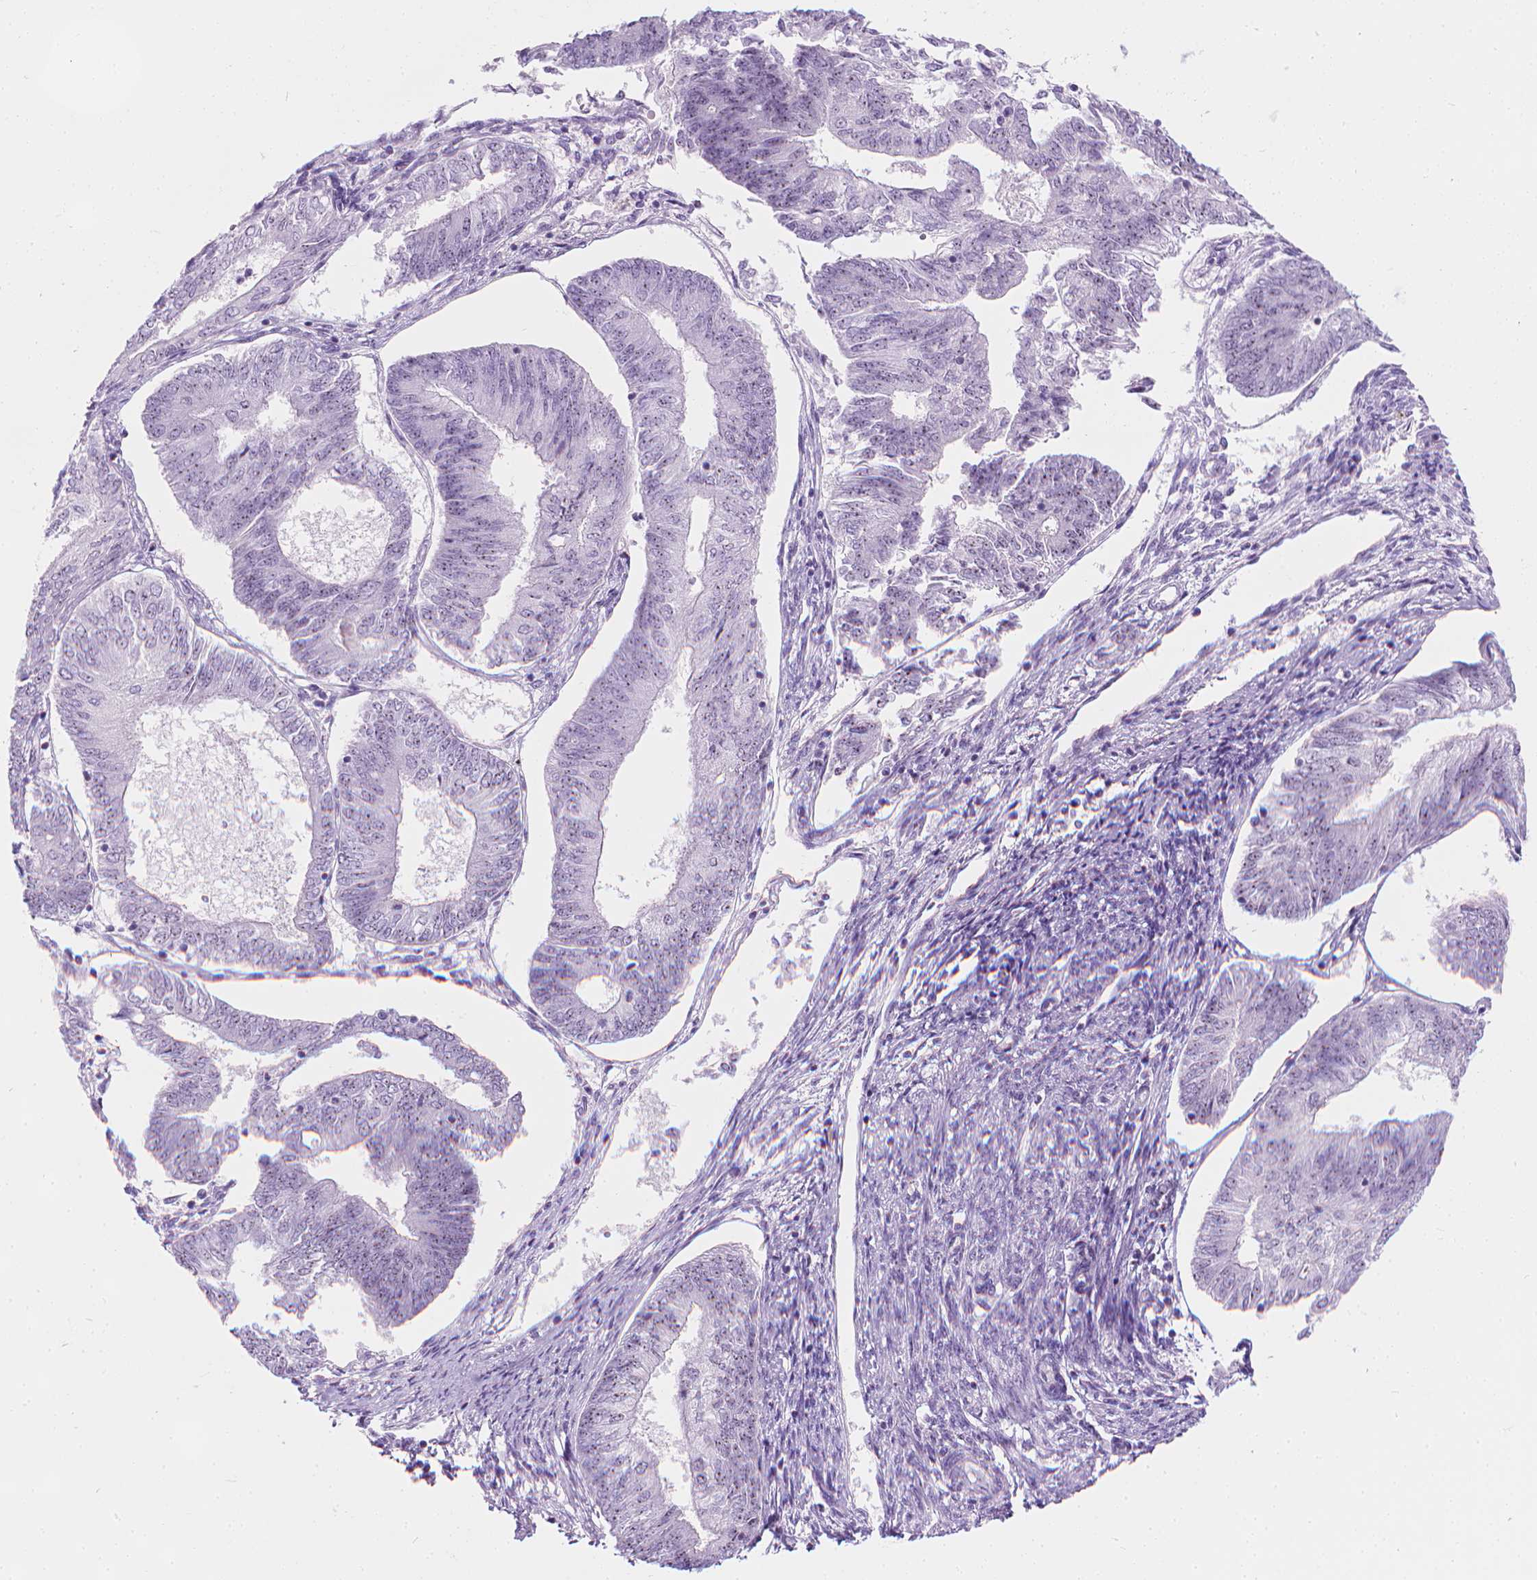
{"staining": {"intensity": "negative", "quantity": "none", "location": "none"}, "tissue": "endometrial cancer", "cell_type": "Tumor cells", "image_type": "cancer", "snomed": [{"axis": "morphology", "description": "Adenocarcinoma, NOS"}, {"axis": "topography", "description": "Endometrium"}], "caption": "DAB immunohistochemical staining of human endometrial cancer demonstrates no significant staining in tumor cells.", "gene": "NOL7", "patient": {"sex": "female", "age": 58}}